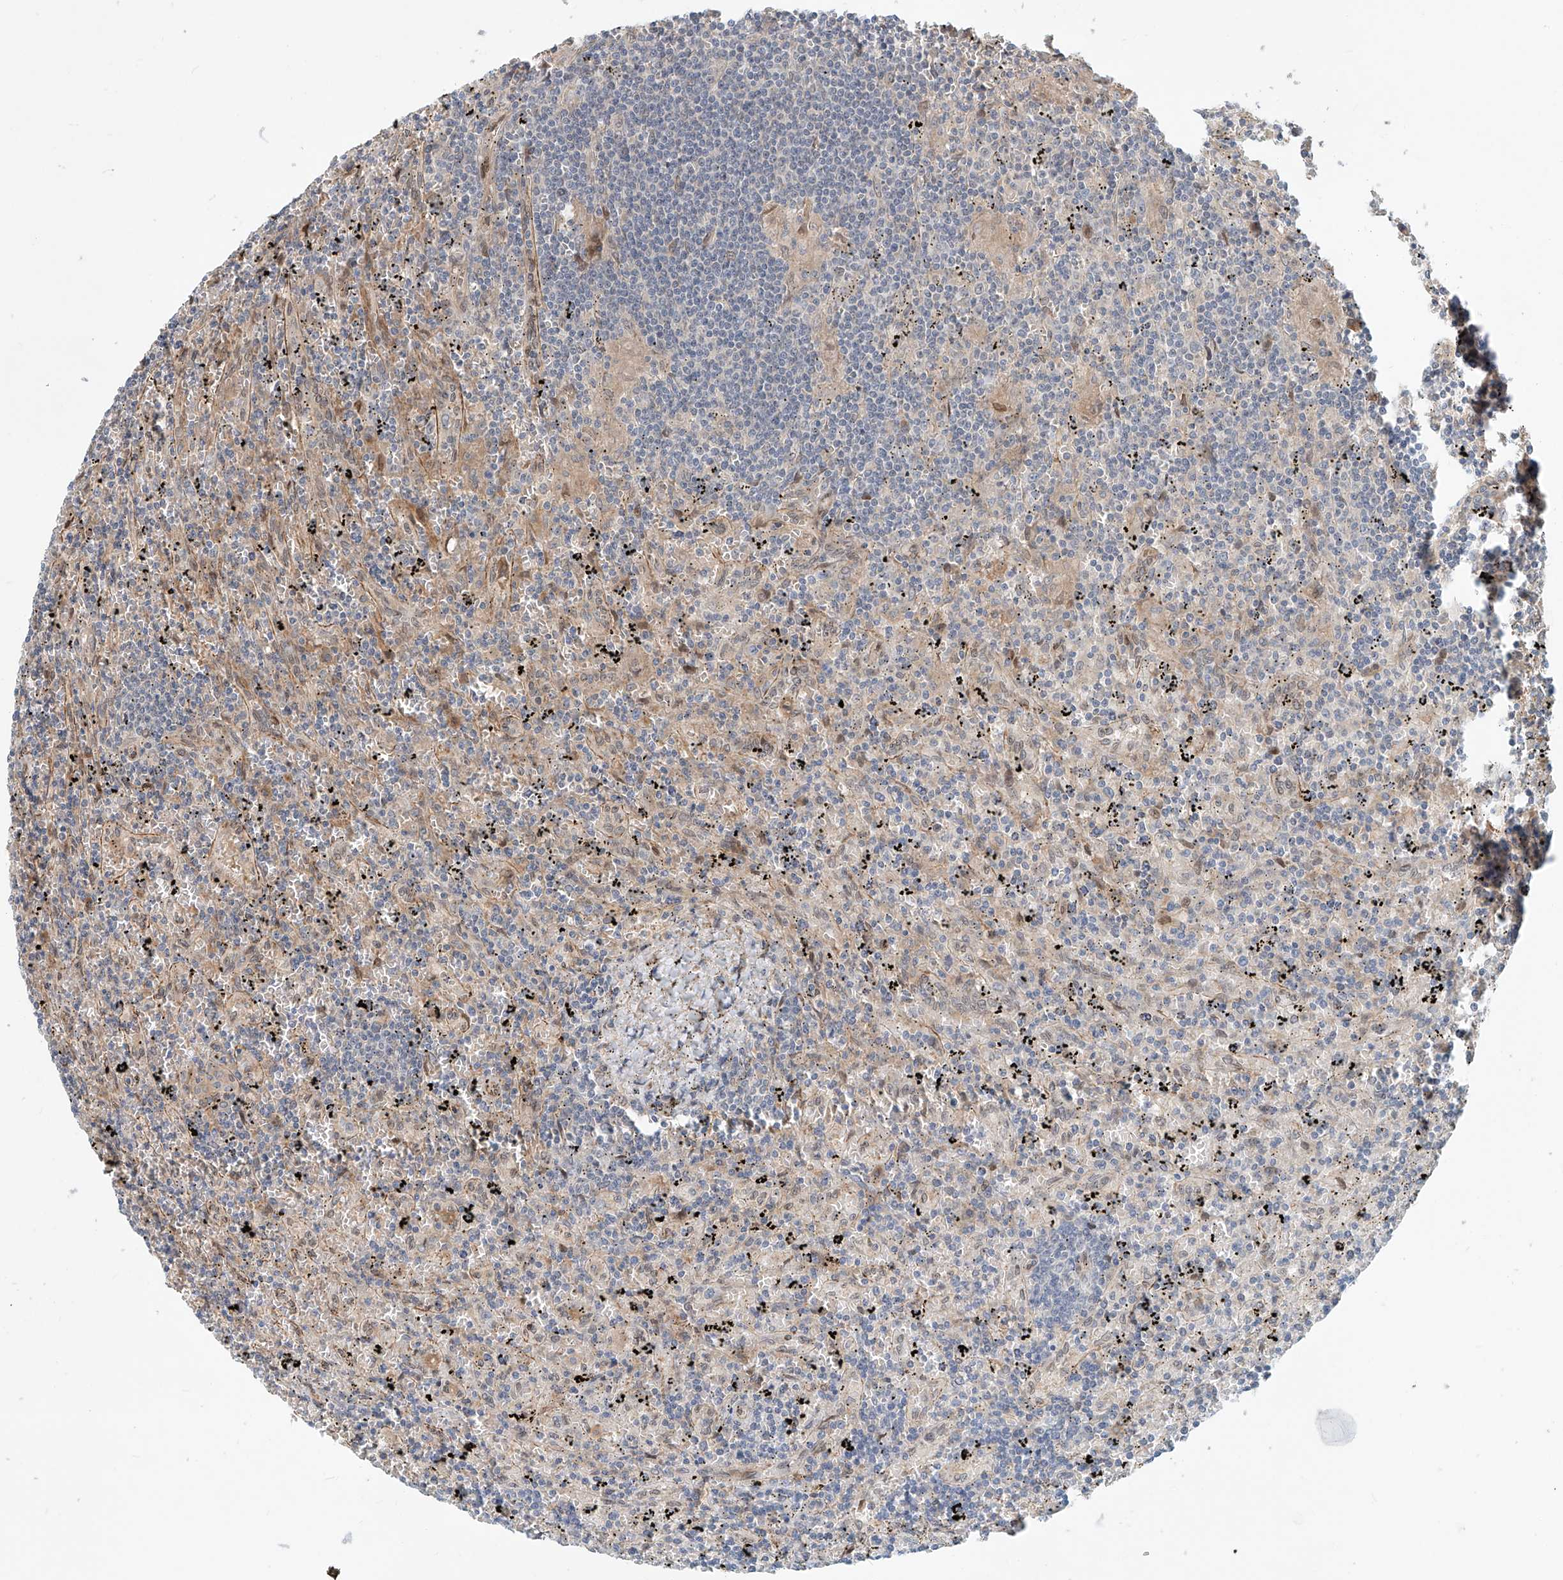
{"staining": {"intensity": "negative", "quantity": "none", "location": "none"}, "tissue": "lymphoma", "cell_type": "Tumor cells", "image_type": "cancer", "snomed": [{"axis": "morphology", "description": "Malignant lymphoma, non-Hodgkin's type, Low grade"}, {"axis": "topography", "description": "Spleen"}], "caption": "Immunohistochemical staining of human low-grade malignant lymphoma, non-Hodgkin's type displays no significant expression in tumor cells.", "gene": "SASH1", "patient": {"sex": "male", "age": 76}}